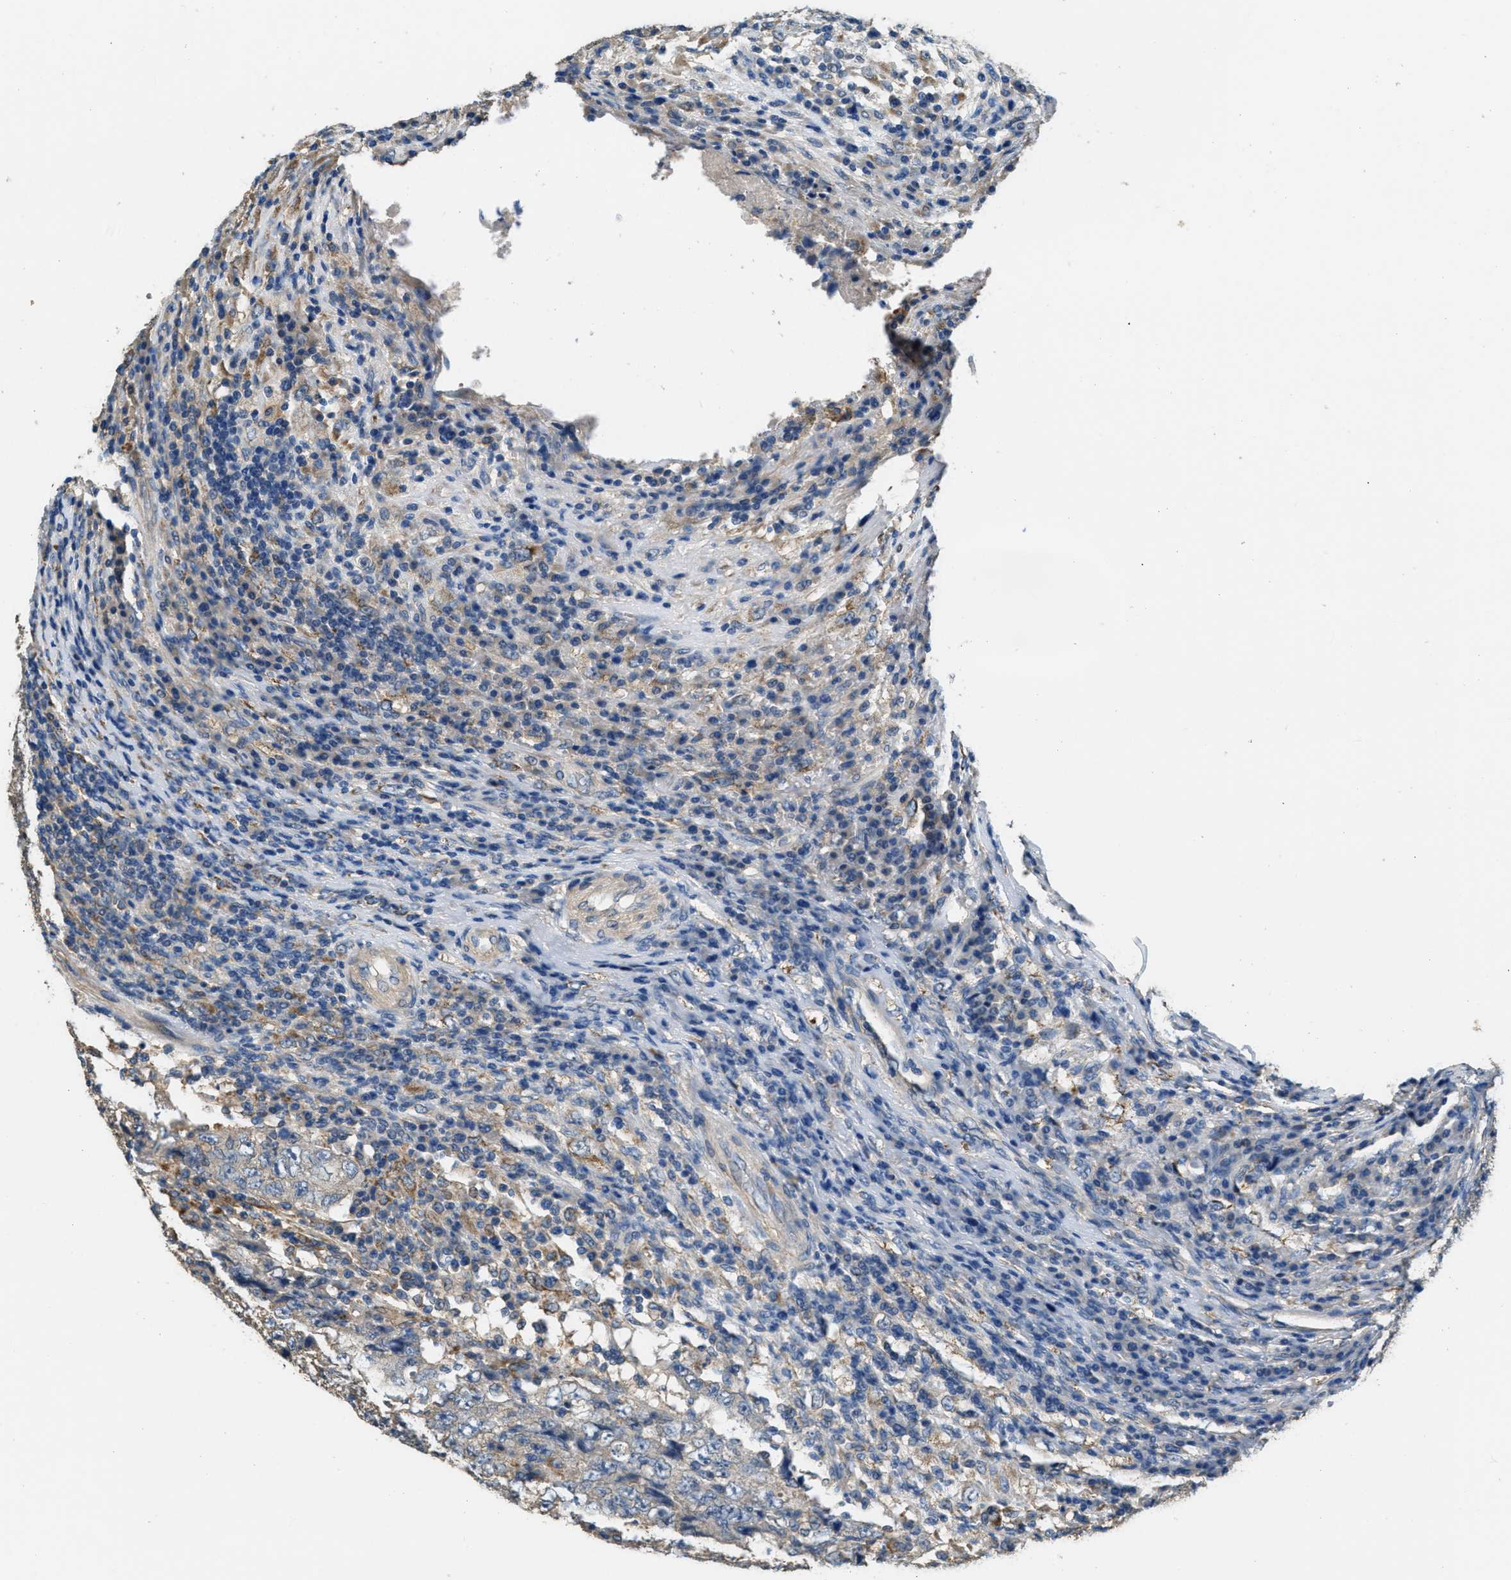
{"staining": {"intensity": "negative", "quantity": "none", "location": "none"}, "tissue": "testis cancer", "cell_type": "Tumor cells", "image_type": "cancer", "snomed": [{"axis": "morphology", "description": "Necrosis, NOS"}, {"axis": "morphology", "description": "Carcinoma, Embryonal, NOS"}, {"axis": "topography", "description": "Testis"}], "caption": "Tumor cells are negative for brown protein staining in testis cancer. (DAB IHC, high magnification).", "gene": "THBS2", "patient": {"sex": "male", "age": 19}}